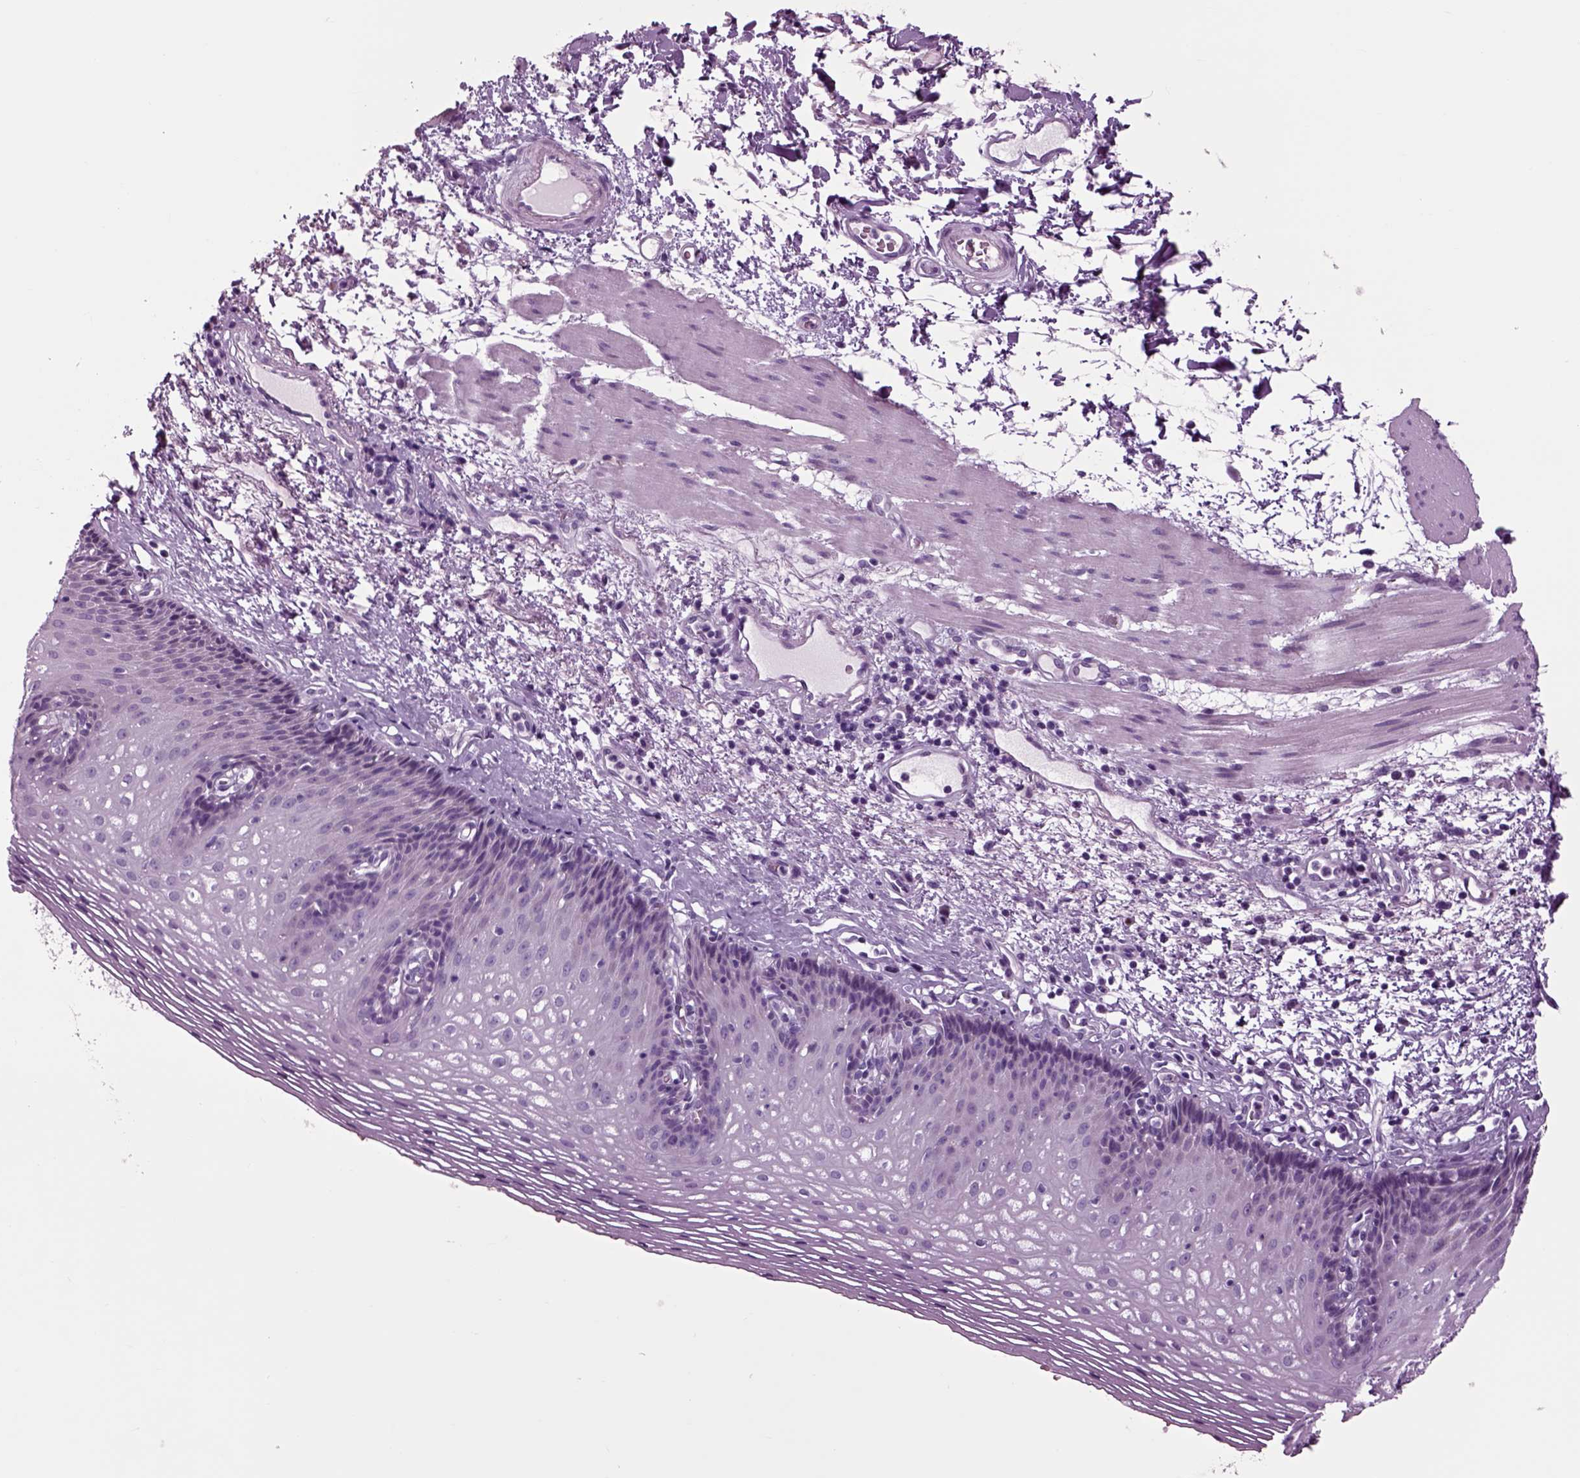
{"staining": {"intensity": "negative", "quantity": "none", "location": "none"}, "tissue": "esophagus", "cell_type": "Squamous epithelial cells", "image_type": "normal", "snomed": [{"axis": "morphology", "description": "Normal tissue, NOS"}, {"axis": "topography", "description": "Esophagus"}], "caption": "This is an IHC histopathology image of benign human esophagus. There is no staining in squamous epithelial cells.", "gene": "ARHGAP11A", "patient": {"sex": "male", "age": 76}}